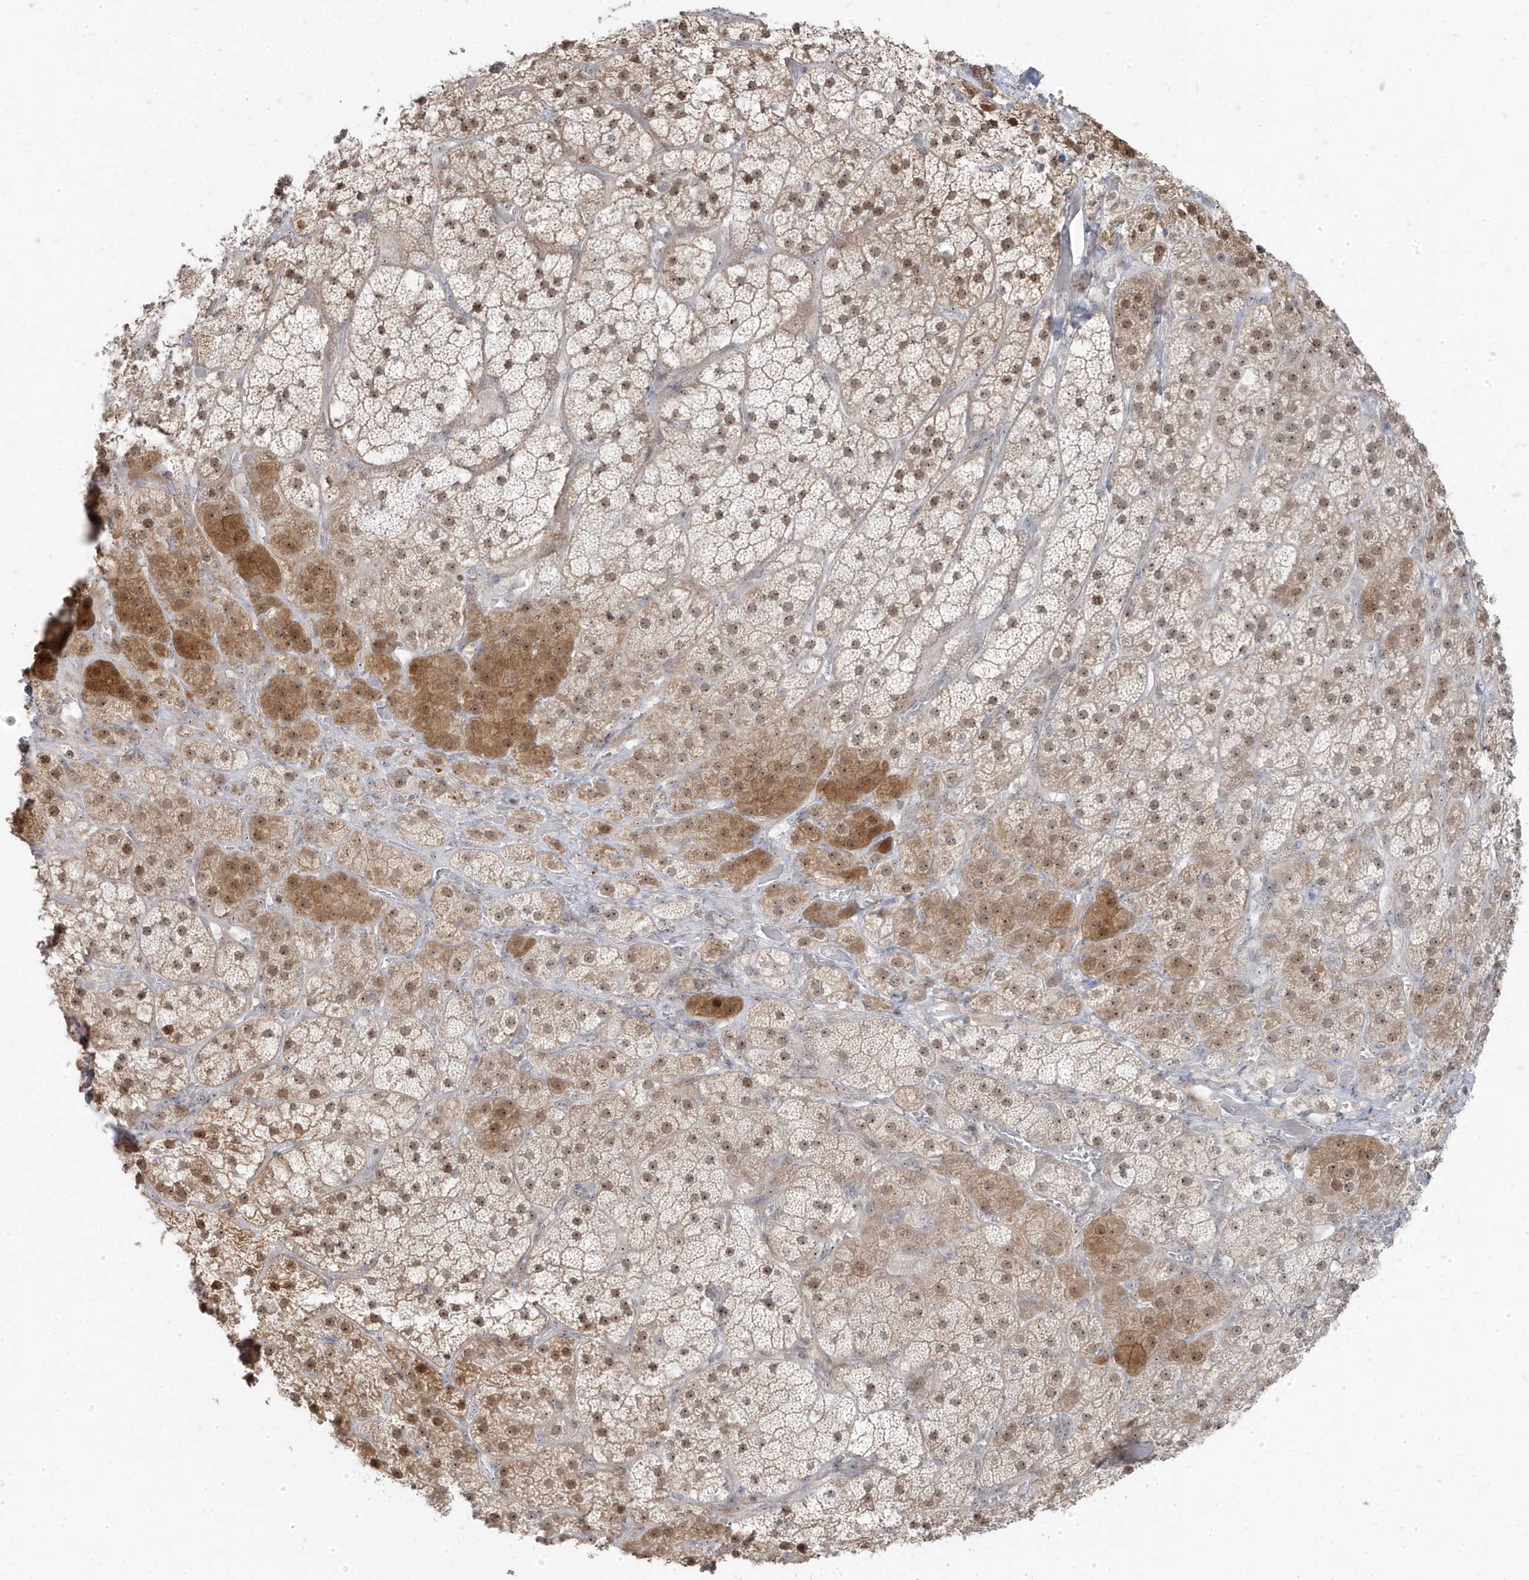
{"staining": {"intensity": "moderate", "quantity": ">75%", "location": "cytoplasmic/membranous,nuclear"}, "tissue": "adrenal gland", "cell_type": "Glandular cells", "image_type": "normal", "snomed": [{"axis": "morphology", "description": "Normal tissue, NOS"}, {"axis": "topography", "description": "Adrenal gland"}], "caption": "Glandular cells reveal medium levels of moderate cytoplasmic/membranous,nuclear expression in about >75% of cells in normal adrenal gland.", "gene": "TSEN15", "patient": {"sex": "male", "age": 57}}